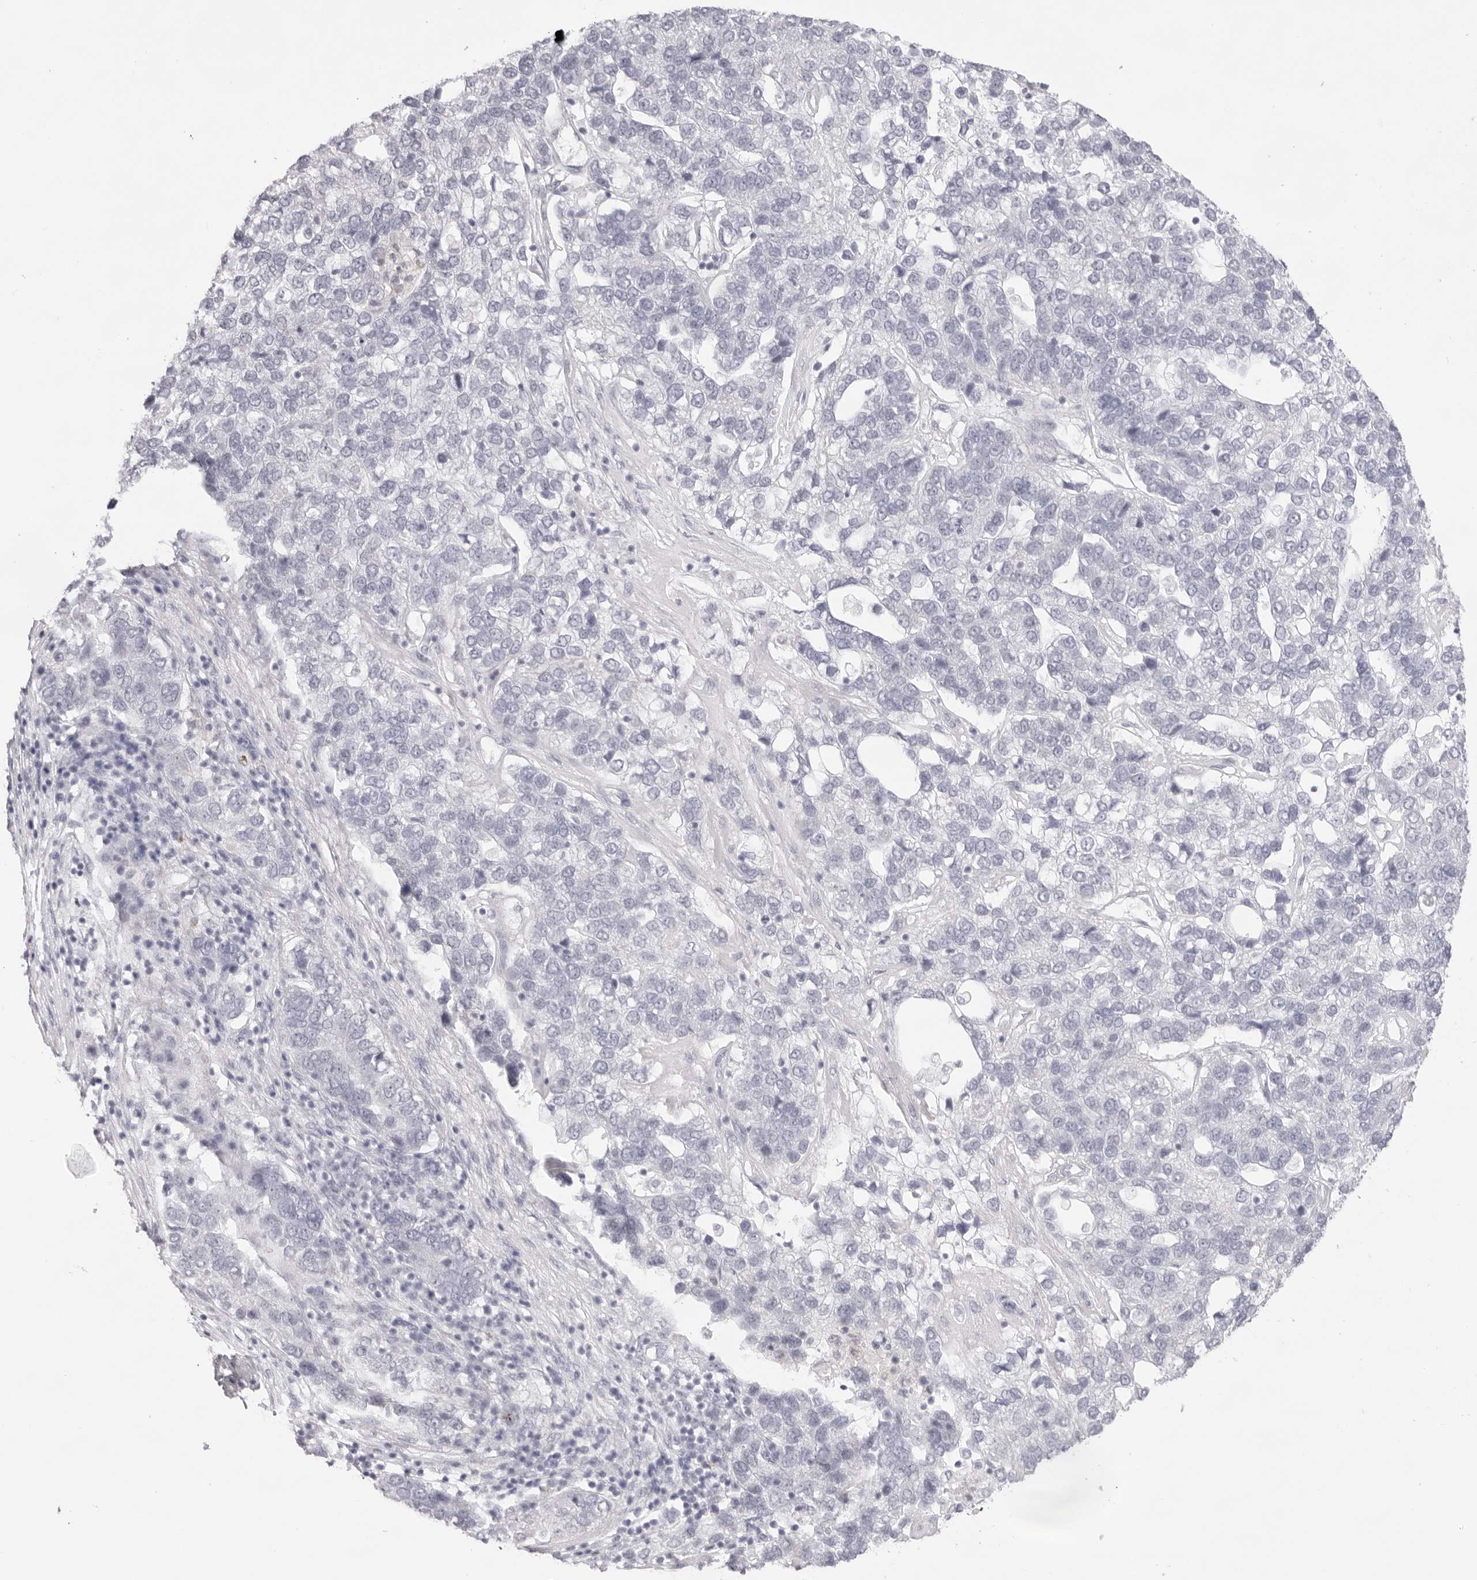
{"staining": {"intensity": "negative", "quantity": "none", "location": "none"}, "tissue": "pancreatic cancer", "cell_type": "Tumor cells", "image_type": "cancer", "snomed": [{"axis": "morphology", "description": "Adenocarcinoma, NOS"}, {"axis": "topography", "description": "Pancreas"}], "caption": "High magnification brightfield microscopy of adenocarcinoma (pancreatic) stained with DAB (3,3'-diaminobenzidine) (brown) and counterstained with hematoxylin (blue): tumor cells show no significant expression. (DAB immunohistochemistry, high magnification).", "gene": "KLK12", "patient": {"sex": "female", "age": 61}}